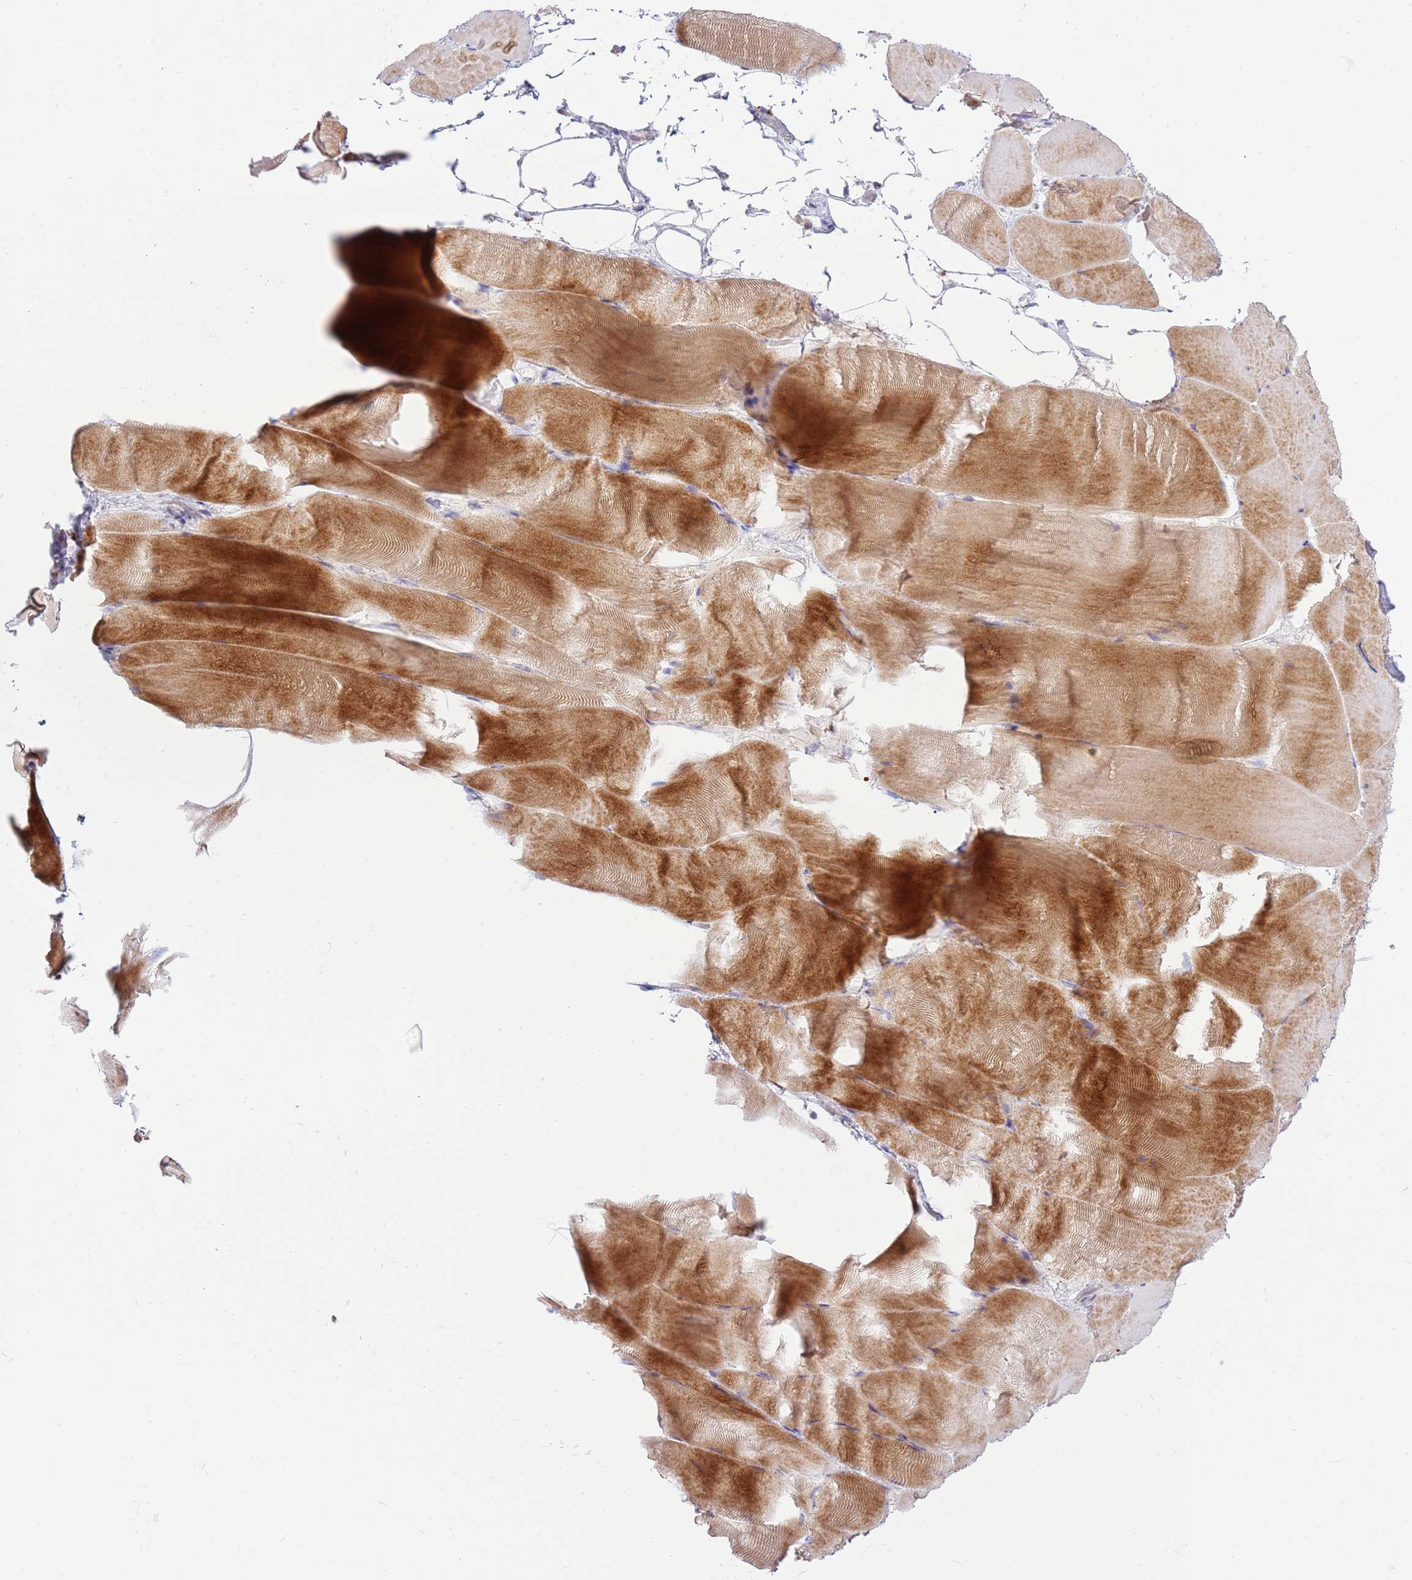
{"staining": {"intensity": "strong", "quantity": "25%-75%", "location": "cytoplasmic/membranous"}, "tissue": "skeletal muscle", "cell_type": "Myocytes", "image_type": "normal", "snomed": [{"axis": "morphology", "description": "Normal tissue, NOS"}, {"axis": "topography", "description": "Skeletal muscle"}], "caption": "DAB immunohistochemical staining of benign human skeletal muscle shows strong cytoplasmic/membranous protein staining in about 25%-75% of myocytes.", "gene": "TTPAL", "patient": {"sex": "female", "age": 64}}